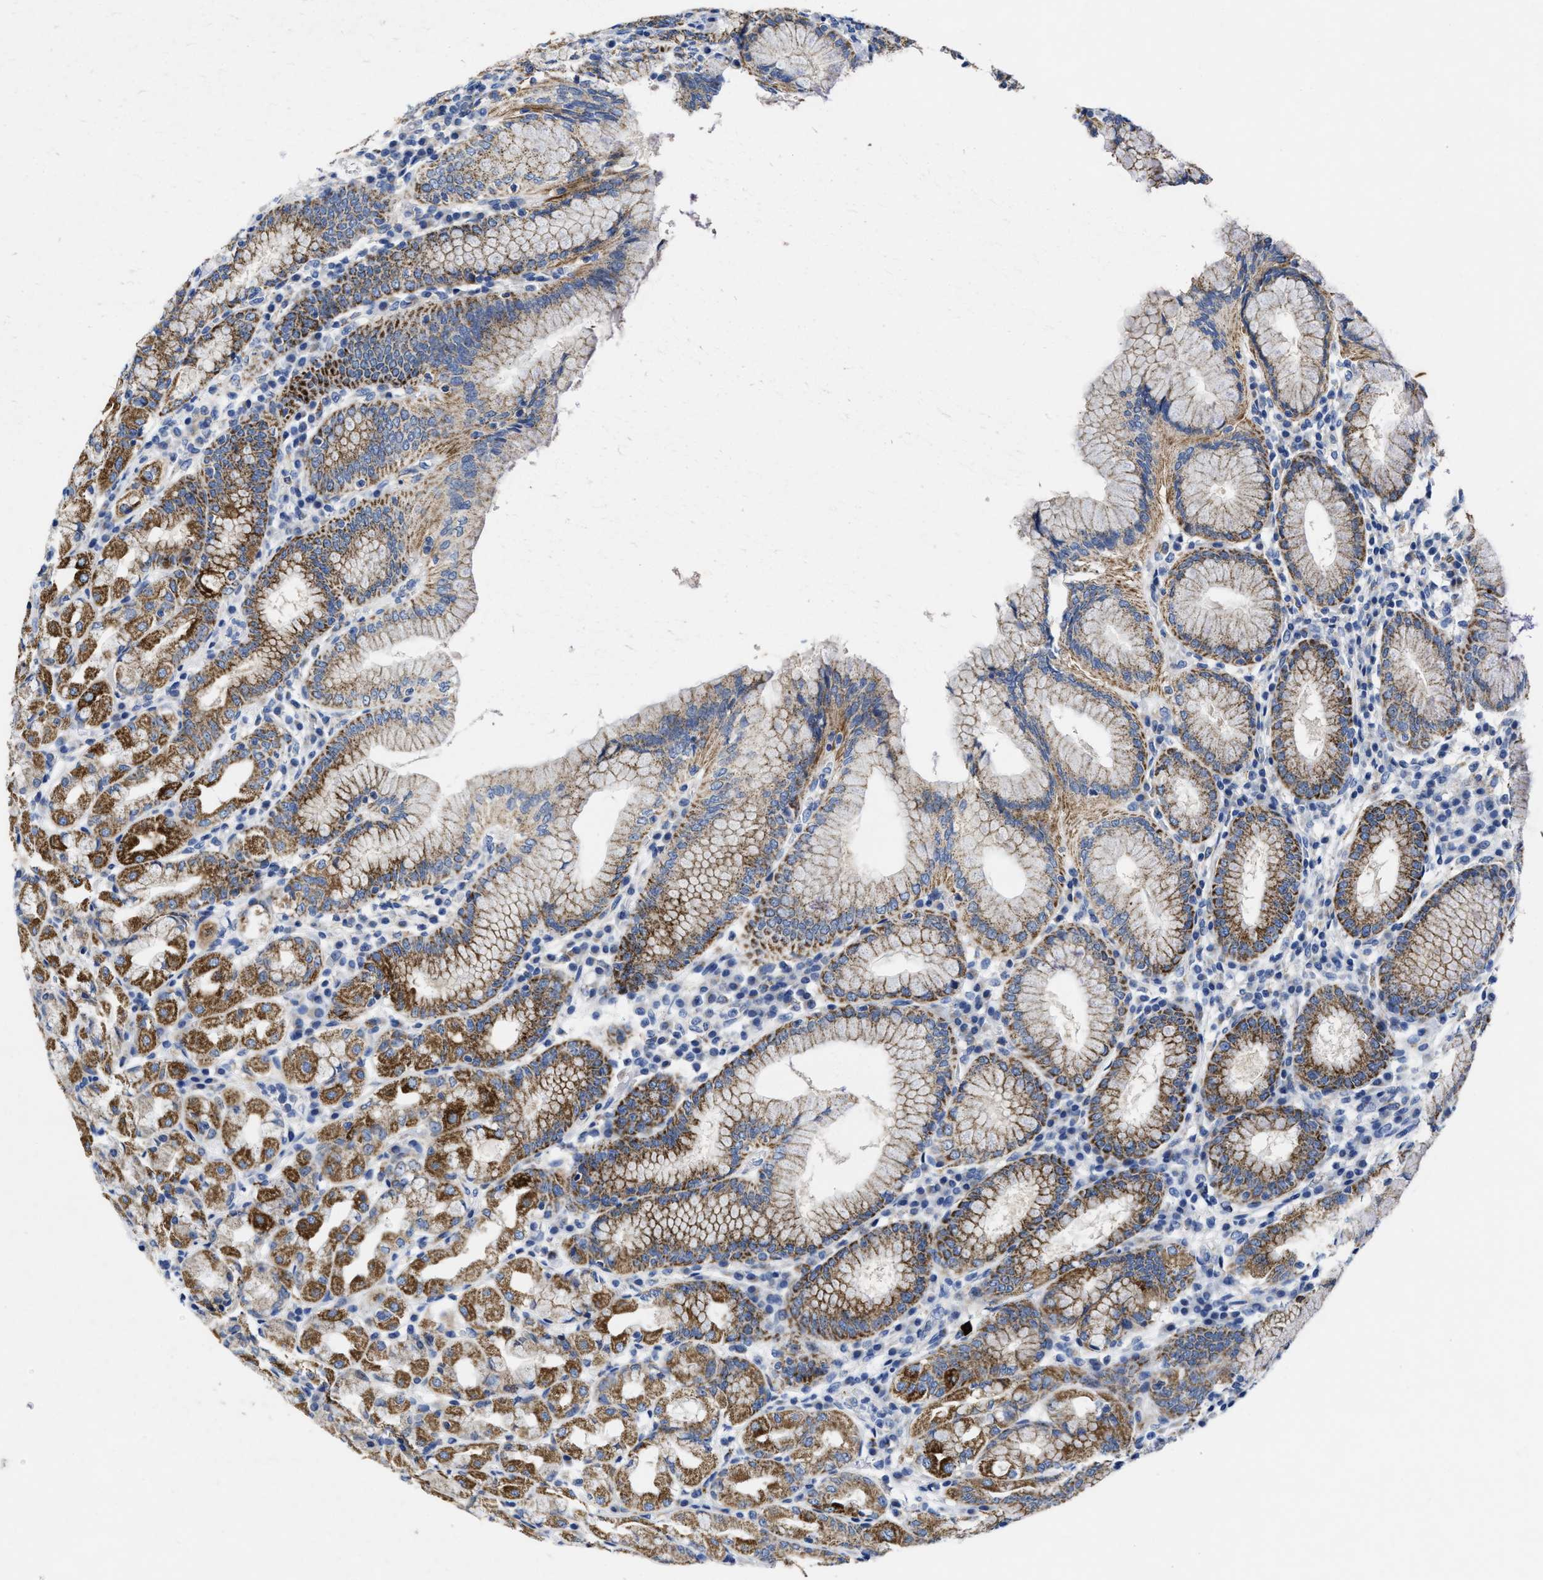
{"staining": {"intensity": "moderate", "quantity": "25%-75%", "location": "cytoplasmic/membranous"}, "tissue": "stomach", "cell_type": "Glandular cells", "image_type": "normal", "snomed": [{"axis": "morphology", "description": "Normal tissue, NOS"}, {"axis": "topography", "description": "Stomach"}, {"axis": "topography", "description": "Stomach, lower"}], "caption": "Moderate cytoplasmic/membranous protein positivity is present in about 25%-75% of glandular cells in stomach.", "gene": "TBRG4", "patient": {"sex": "female", "age": 56}}